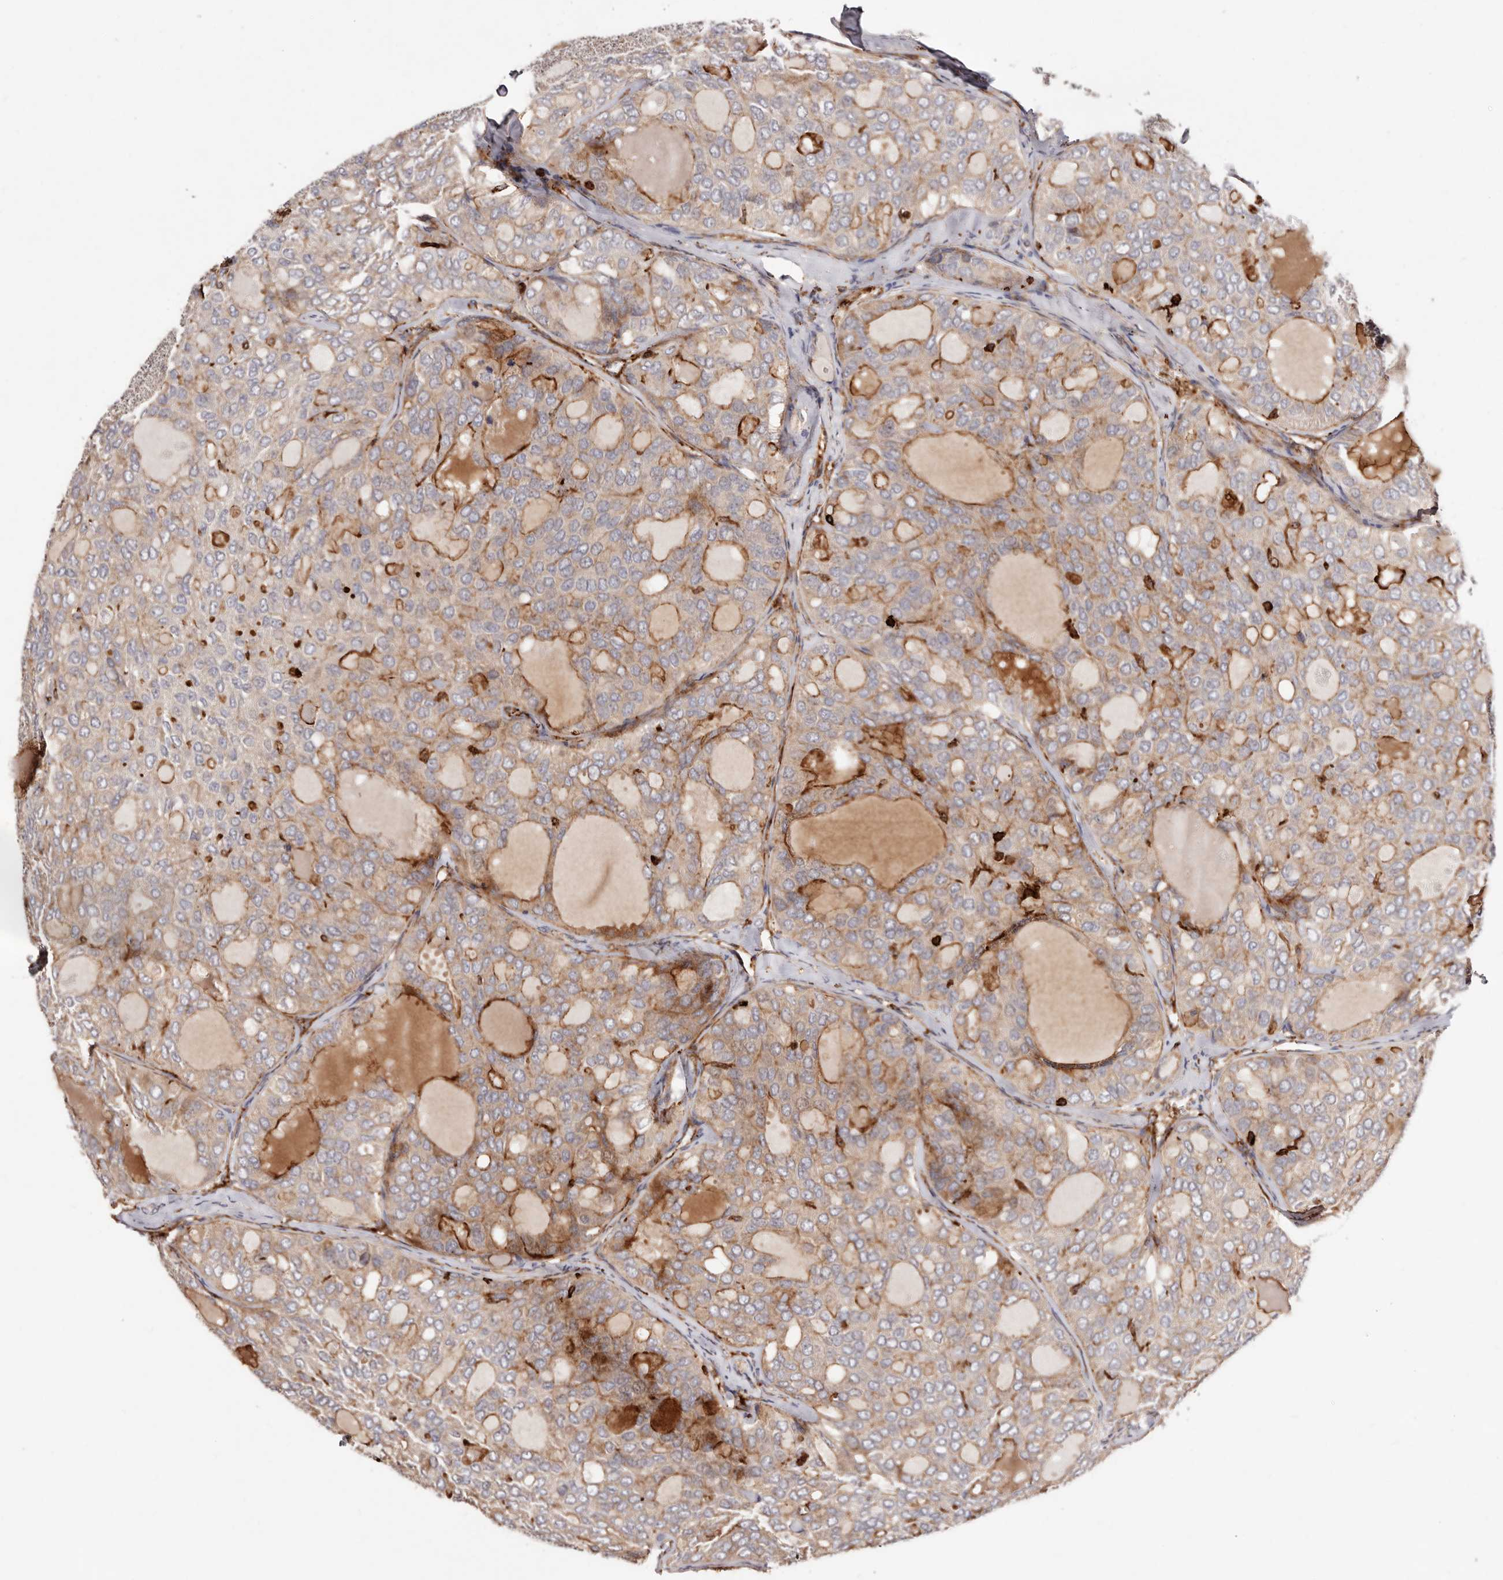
{"staining": {"intensity": "moderate", "quantity": ">75%", "location": "cytoplasmic/membranous"}, "tissue": "thyroid cancer", "cell_type": "Tumor cells", "image_type": "cancer", "snomed": [{"axis": "morphology", "description": "Follicular adenoma carcinoma, NOS"}, {"axis": "topography", "description": "Thyroid gland"}], "caption": "Human follicular adenoma carcinoma (thyroid) stained with a brown dye shows moderate cytoplasmic/membranous positive positivity in approximately >75% of tumor cells.", "gene": "PTPN22", "patient": {"sex": "male", "age": 75}}